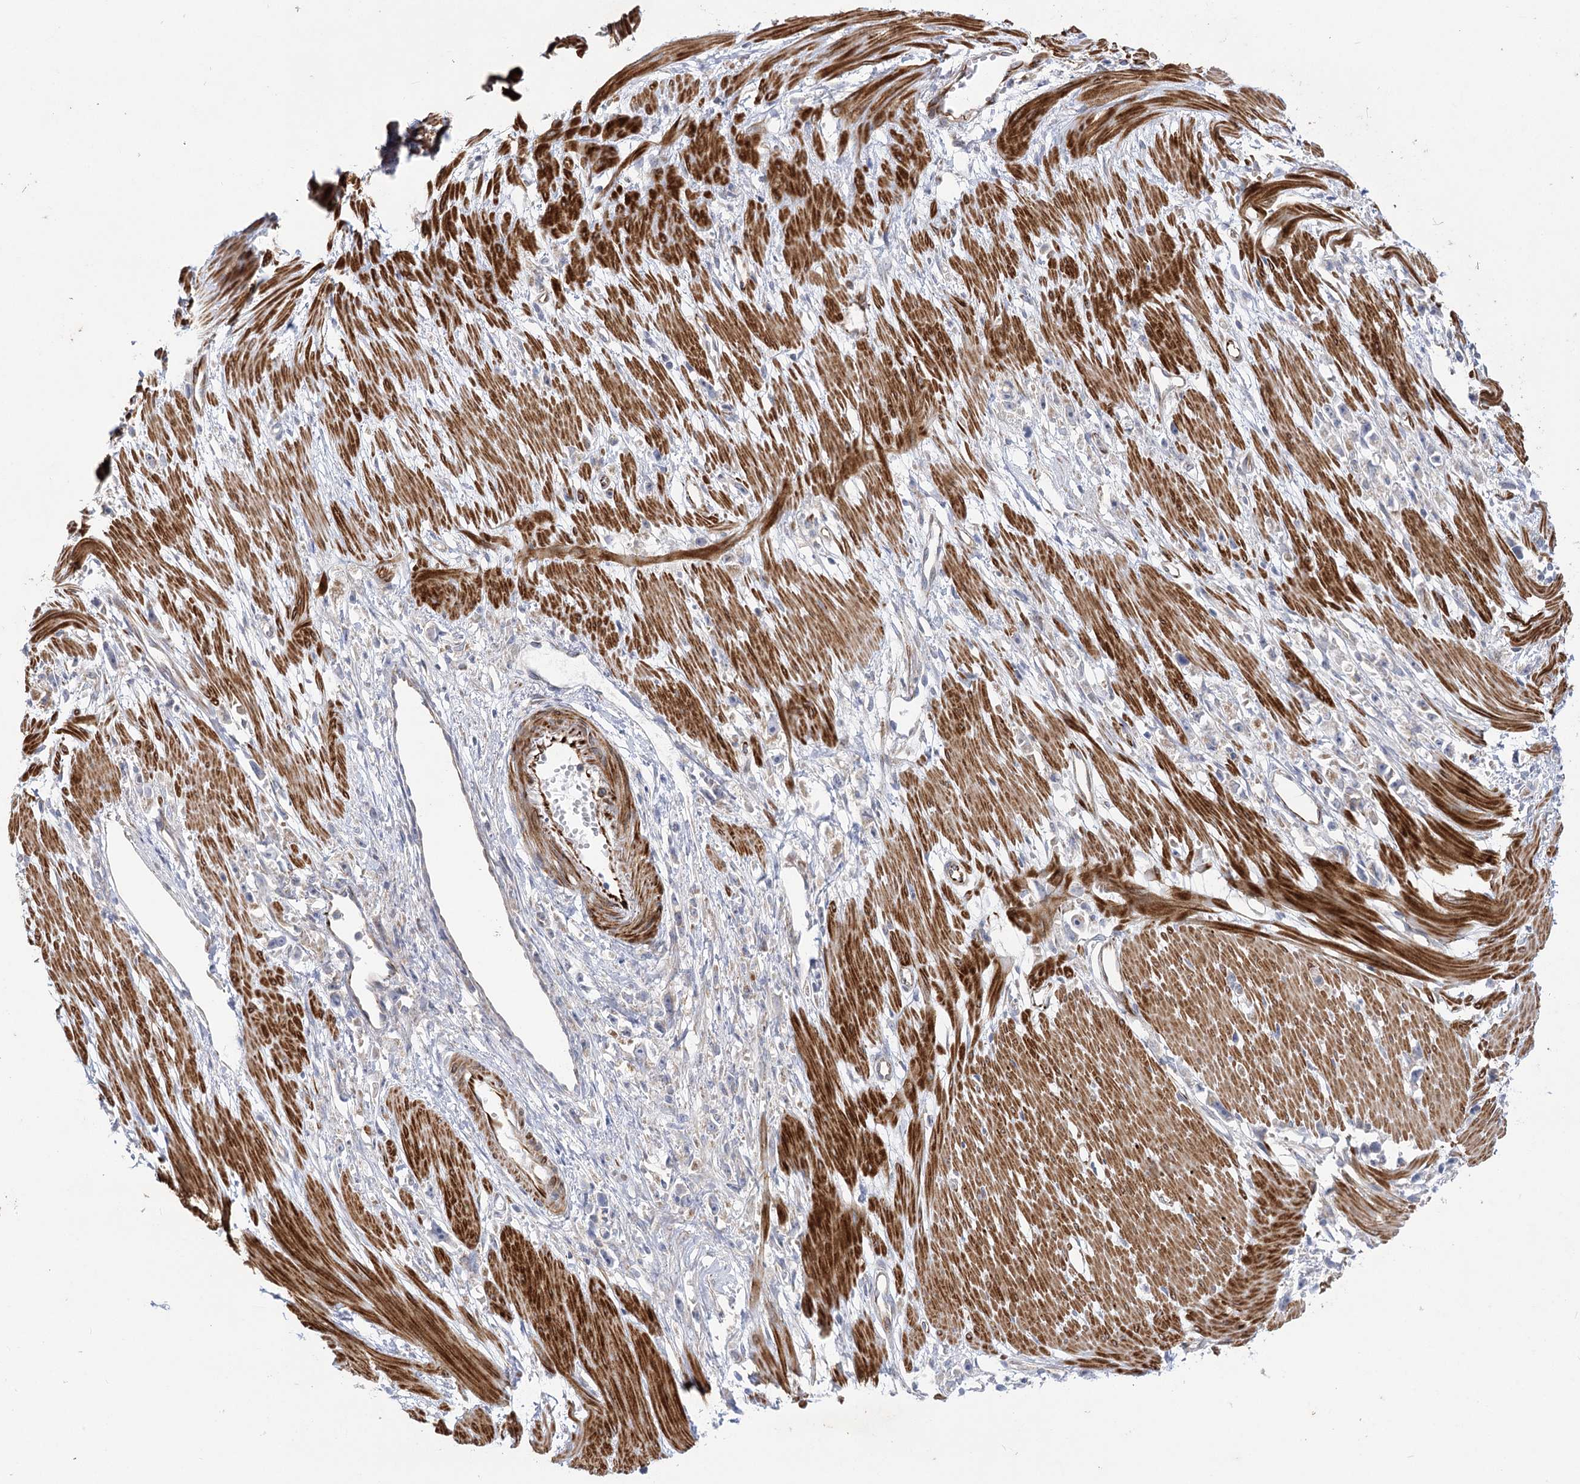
{"staining": {"intensity": "negative", "quantity": "none", "location": "none"}, "tissue": "stomach cancer", "cell_type": "Tumor cells", "image_type": "cancer", "snomed": [{"axis": "morphology", "description": "Adenocarcinoma, NOS"}, {"axis": "topography", "description": "Stomach"}], "caption": "Micrograph shows no protein staining in tumor cells of stomach cancer (adenocarcinoma) tissue.", "gene": "DHTKD1", "patient": {"sex": "female", "age": 59}}